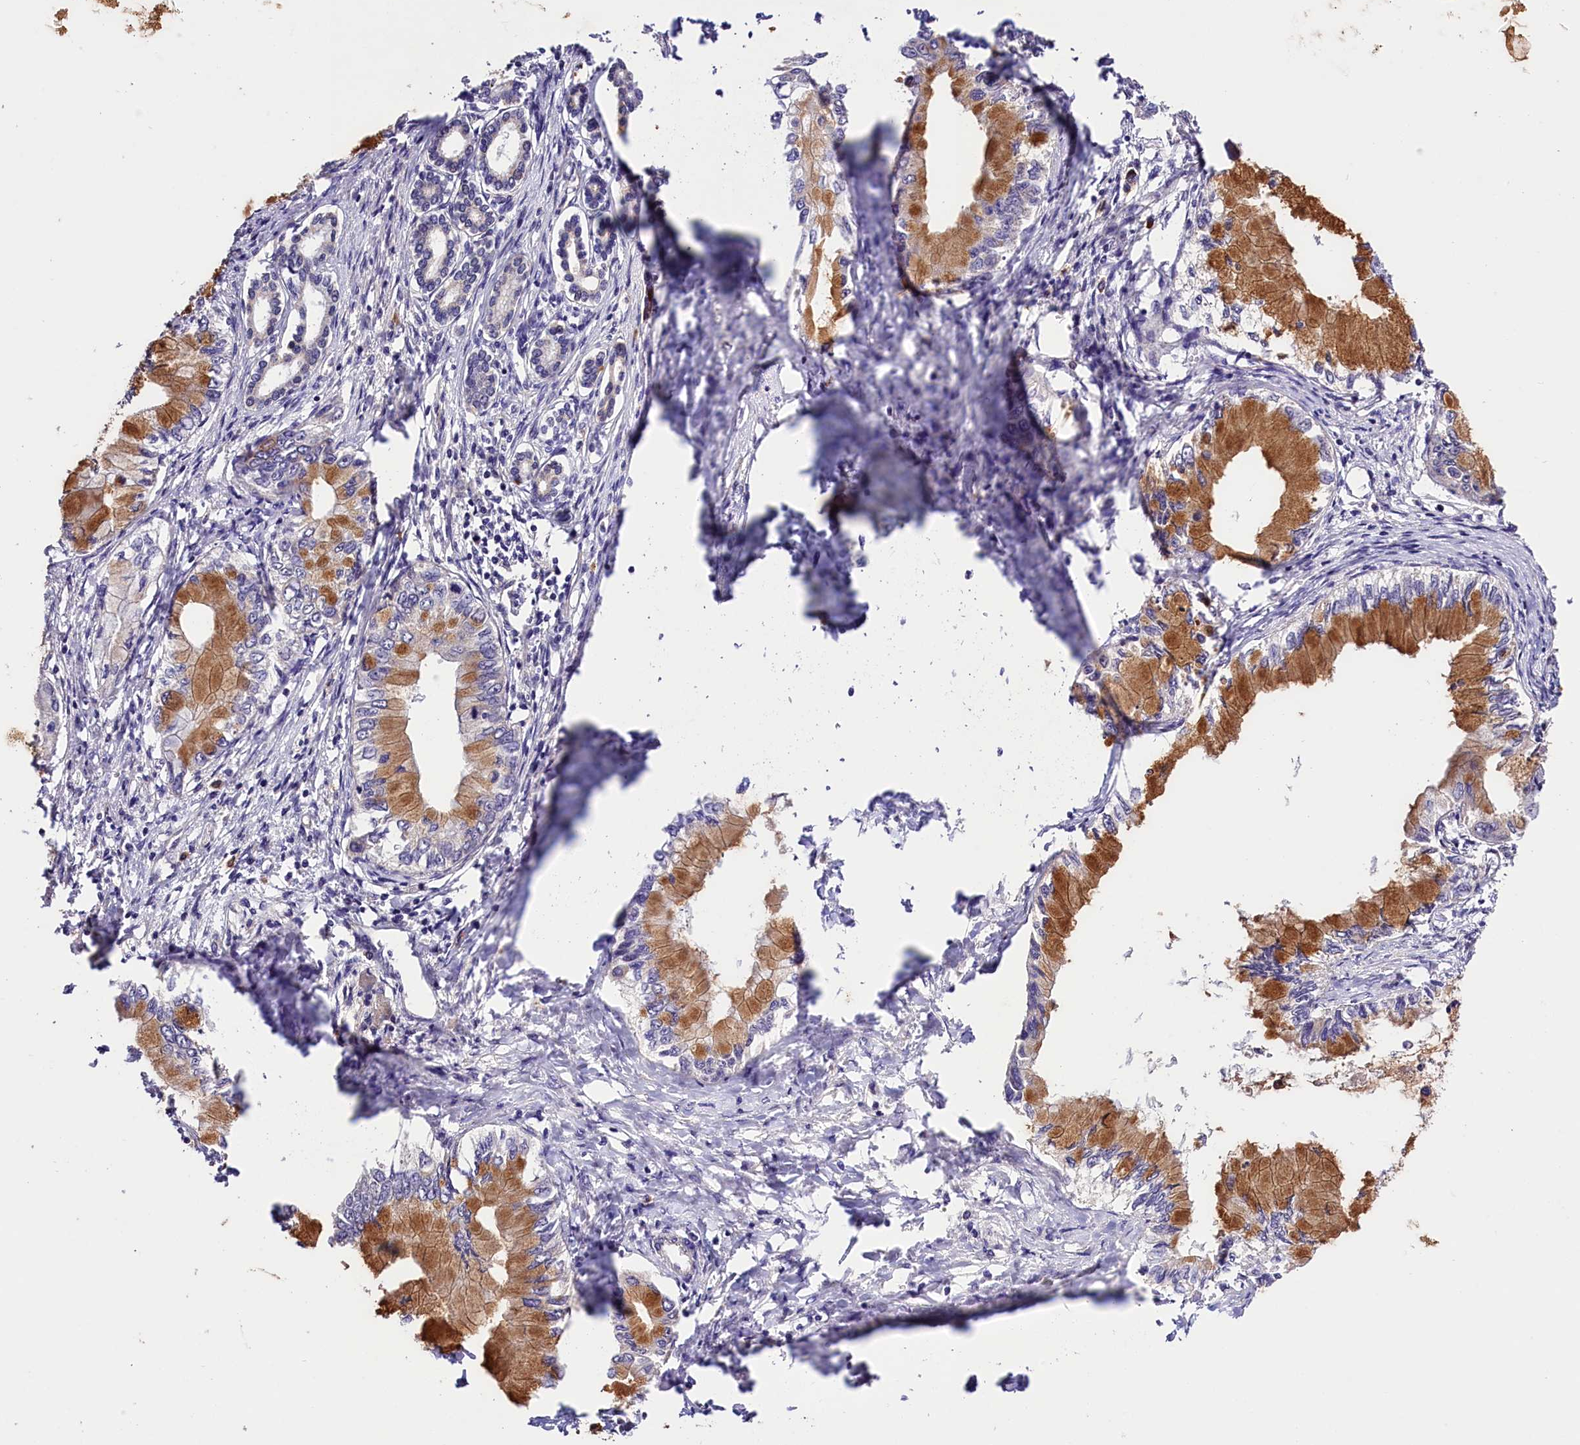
{"staining": {"intensity": "moderate", "quantity": ">75%", "location": "cytoplasmic/membranous"}, "tissue": "pancreatic cancer", "cell_type": "Tumor cells", "image_type": "cancer", "snomed": [{"axis": "morphology", "description": "Adenocarcinoma, NOS"}, {"axis": "topography", "description": "Pancreas"}], "caption": "Brown immunohistochemical staining in human pancreatic cancer exhibits moderate cytoplasmic/membranous expression in about >75% of tumor cells.", "gene": "CES3", "patient": {"sex": "male", "age": 48}}